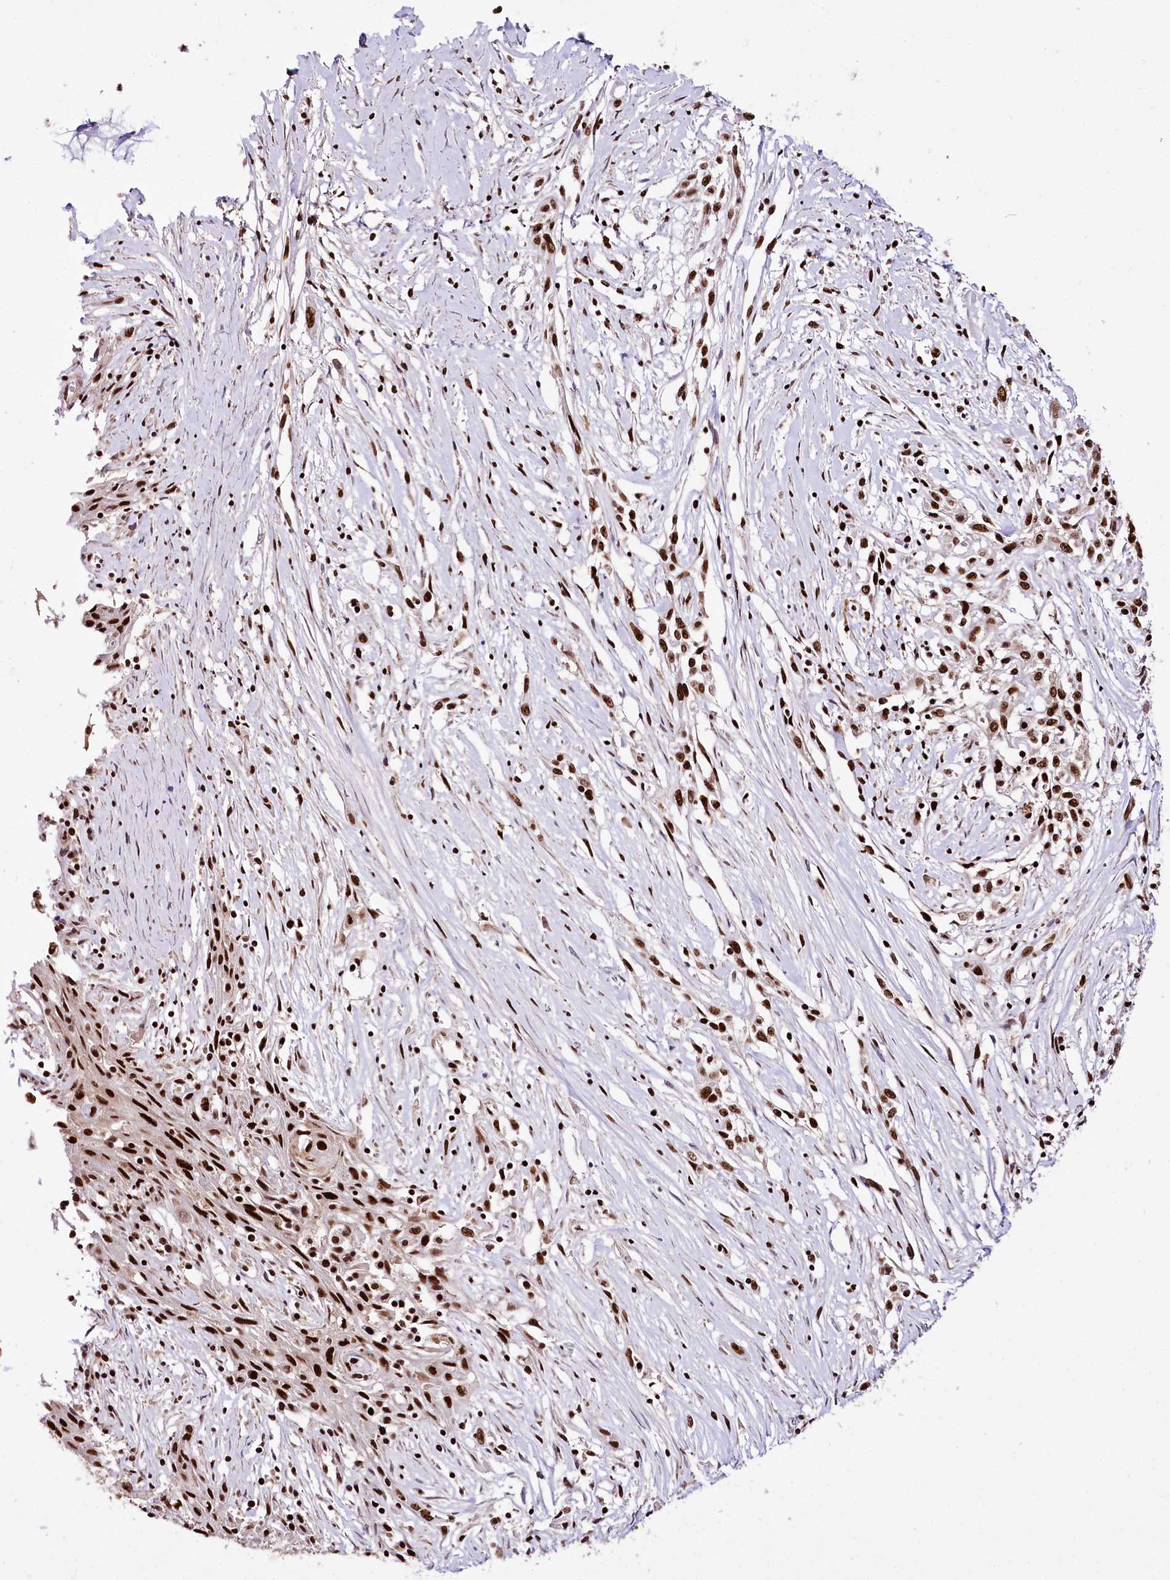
{"staining": {"intensity": "strong", "quantity": ">75%", "location": "nuclear"}, "tissue": "skin cancer", "cell_type": "Tumor cells", "image_type": "cancer", "snomed": [{"axis": "morphology", "description": "Squamous cell carcinoma, NOS"}, {"axis": "morphology", "description": "Squamous cell carcinoma, metastatic, NOS"}, {"axis": "topography", "description": "Skin"}, {"axis": "topography", "description": "Lymph node"}], "caption": "Protein staining of skin cancer (metastatic squamous cell carcinoma) tissue exhibits strong nuclear expression in about >75% of tumor cells.", "gene": "SMARCE1", "patient": {"sex": "male", "age": 75}}